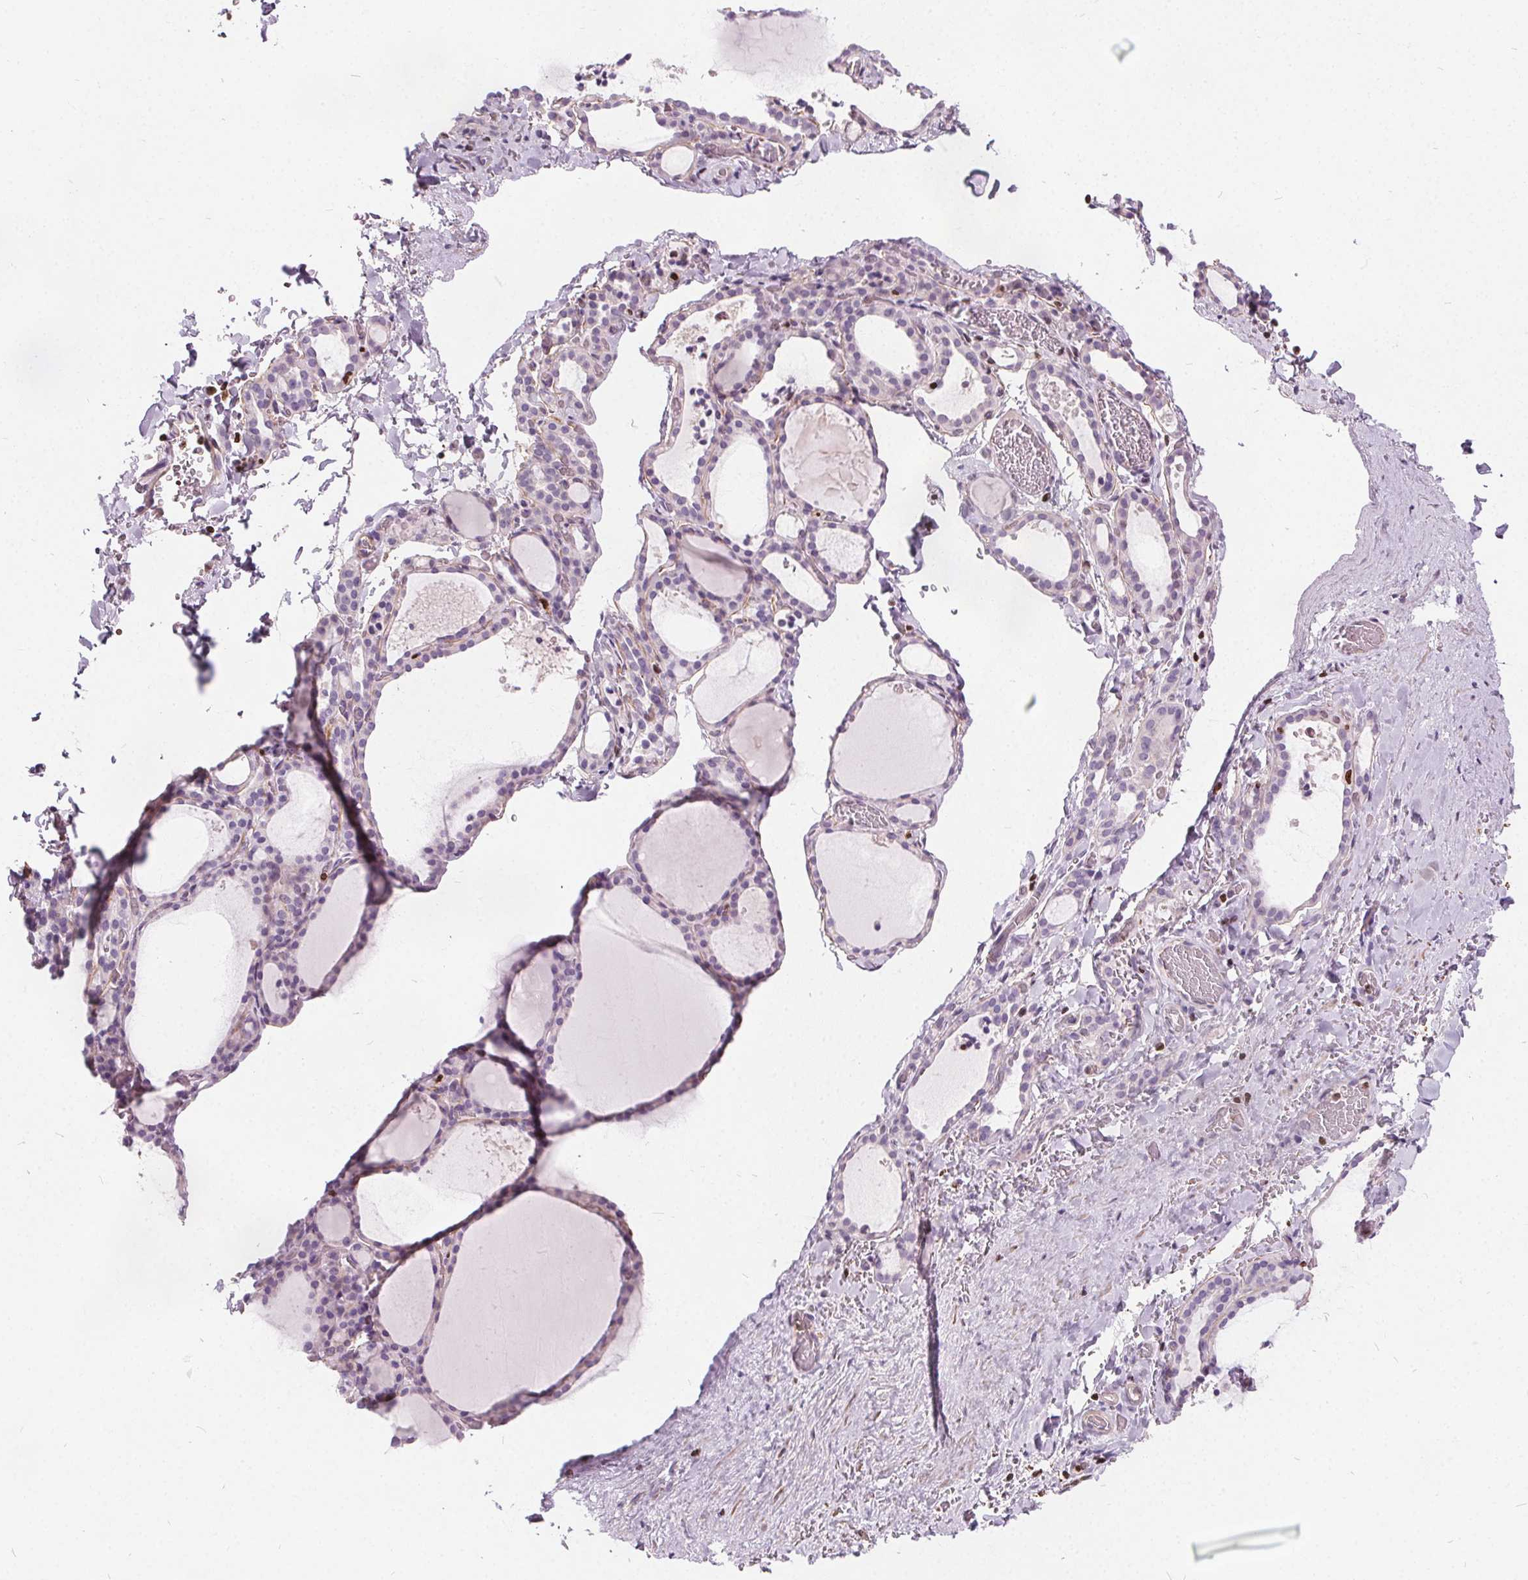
{"staining": {"intensity": "negative", "quantity": "none", "location": "none"}, "tissue": "thyroid gland", "cell_type": "Glandular cells", "image_type": "normal", "snomed": [{"axis": "morphology", "description": "Normal tissue, NOS"}, {"axis": "topography", "description": "Thyroid gland"}], "caption": "Photomicrograph shows no significant protein positivity in glandular cells of benign thyroid gland. (Brightfield microscopy of DAB (3,3'-diaminobenzidine) immunohistochemistry (IHC) at high magnification).", "gene": "ISLR2", "patient": {"sex": "female", "age": 22}}